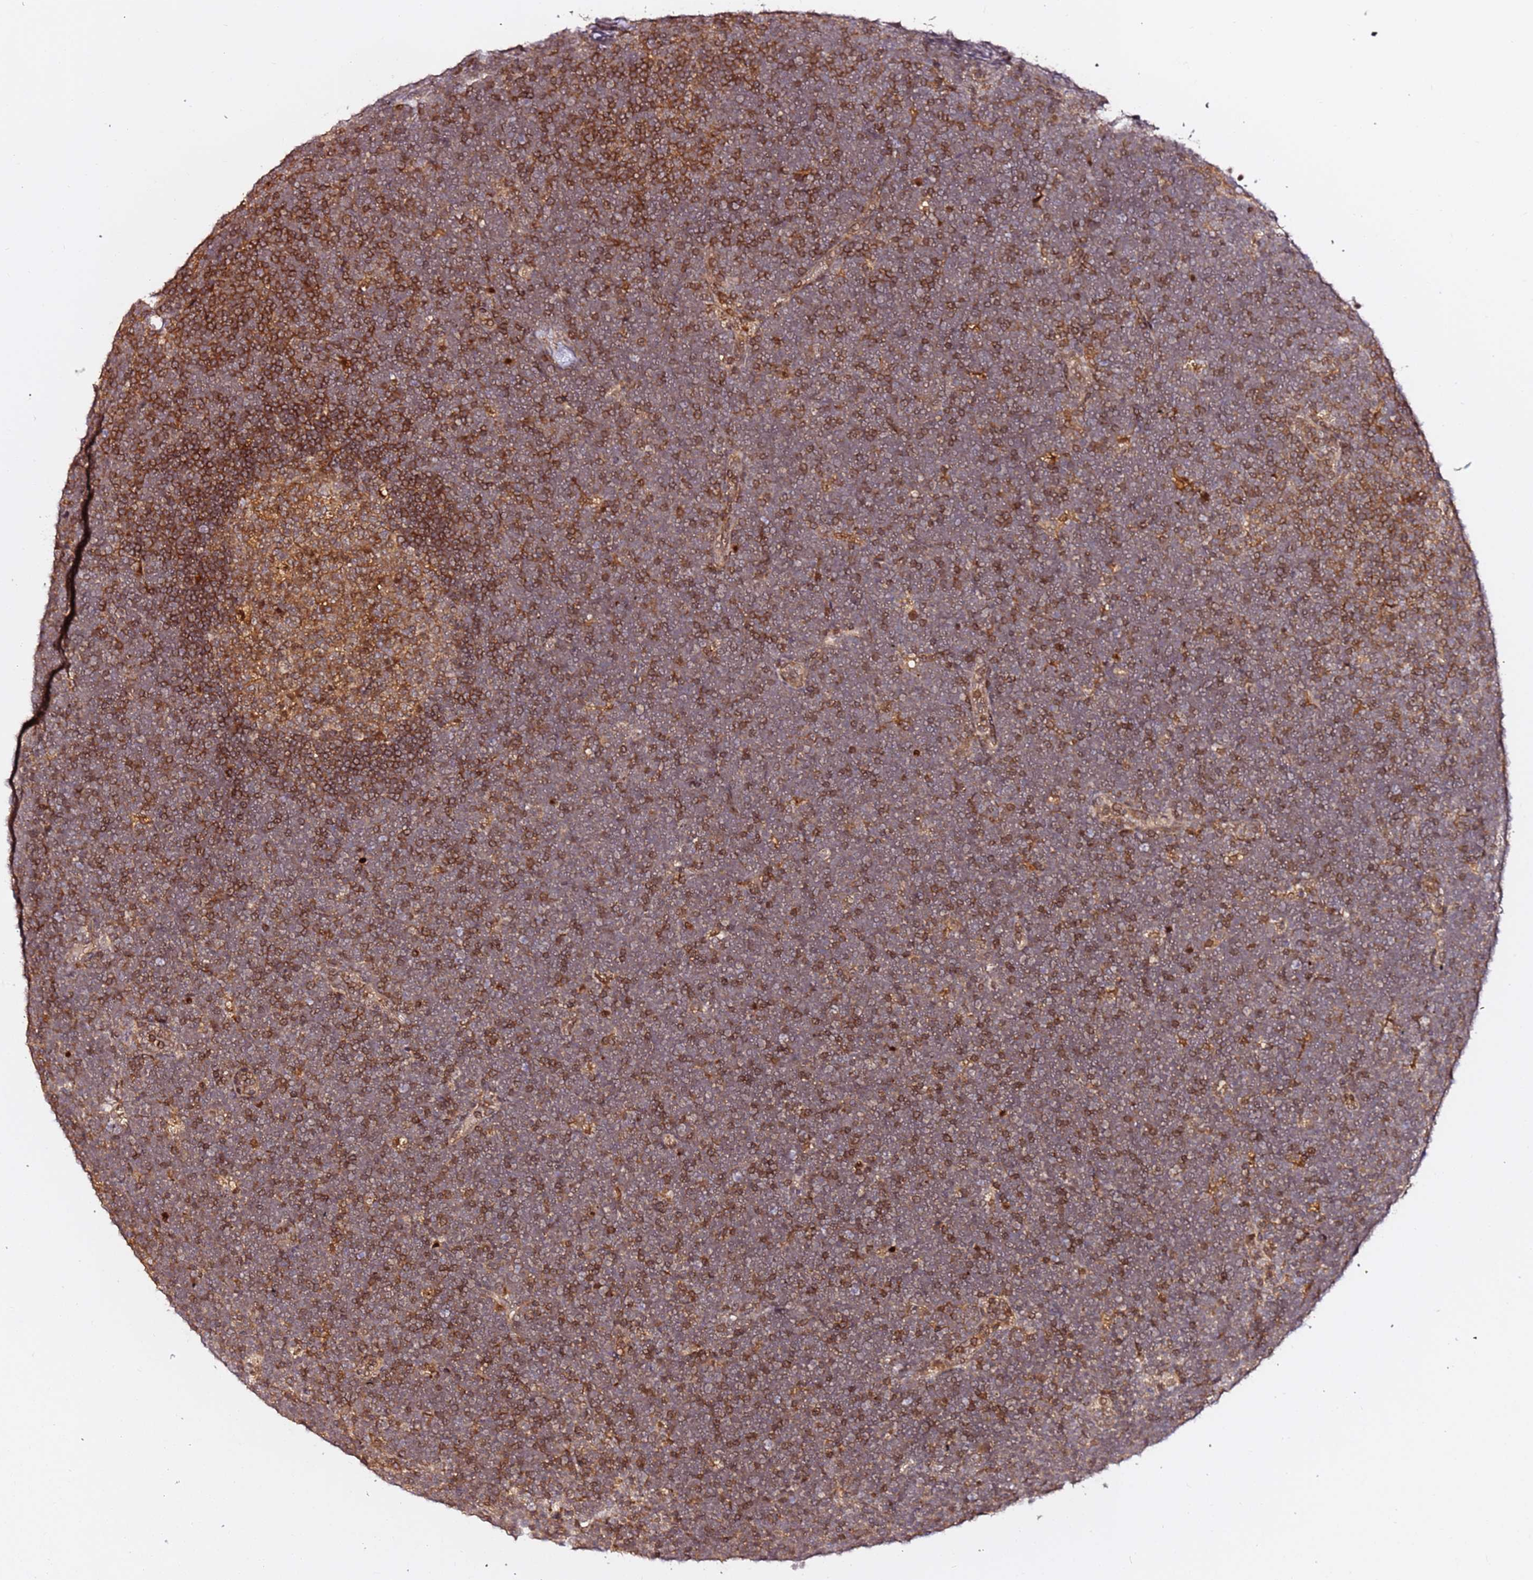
{"staining": {"intensity": "moderate", "quantity": "25%-75%", "location": "cytoplasmic/membranous"}, "tissue": "lymphoma", "cell_type": "Tumor cells", "image_type": "cancer", "snomed": [{"axis": "morphology", "description": "Malignant lymphoma, non-Hodgkin's type, High grade"}, {"axis": "topography", "description": "Lymph node"}], "caption": "There is medium levels of moderate cytoplasmic/membranous positivity in tumor cells of lymphoma, as demonstrated by immunohistochemical staining (brown color).", "gene": "OR5V1", "patient": {"sex": "male", "age": 13}}